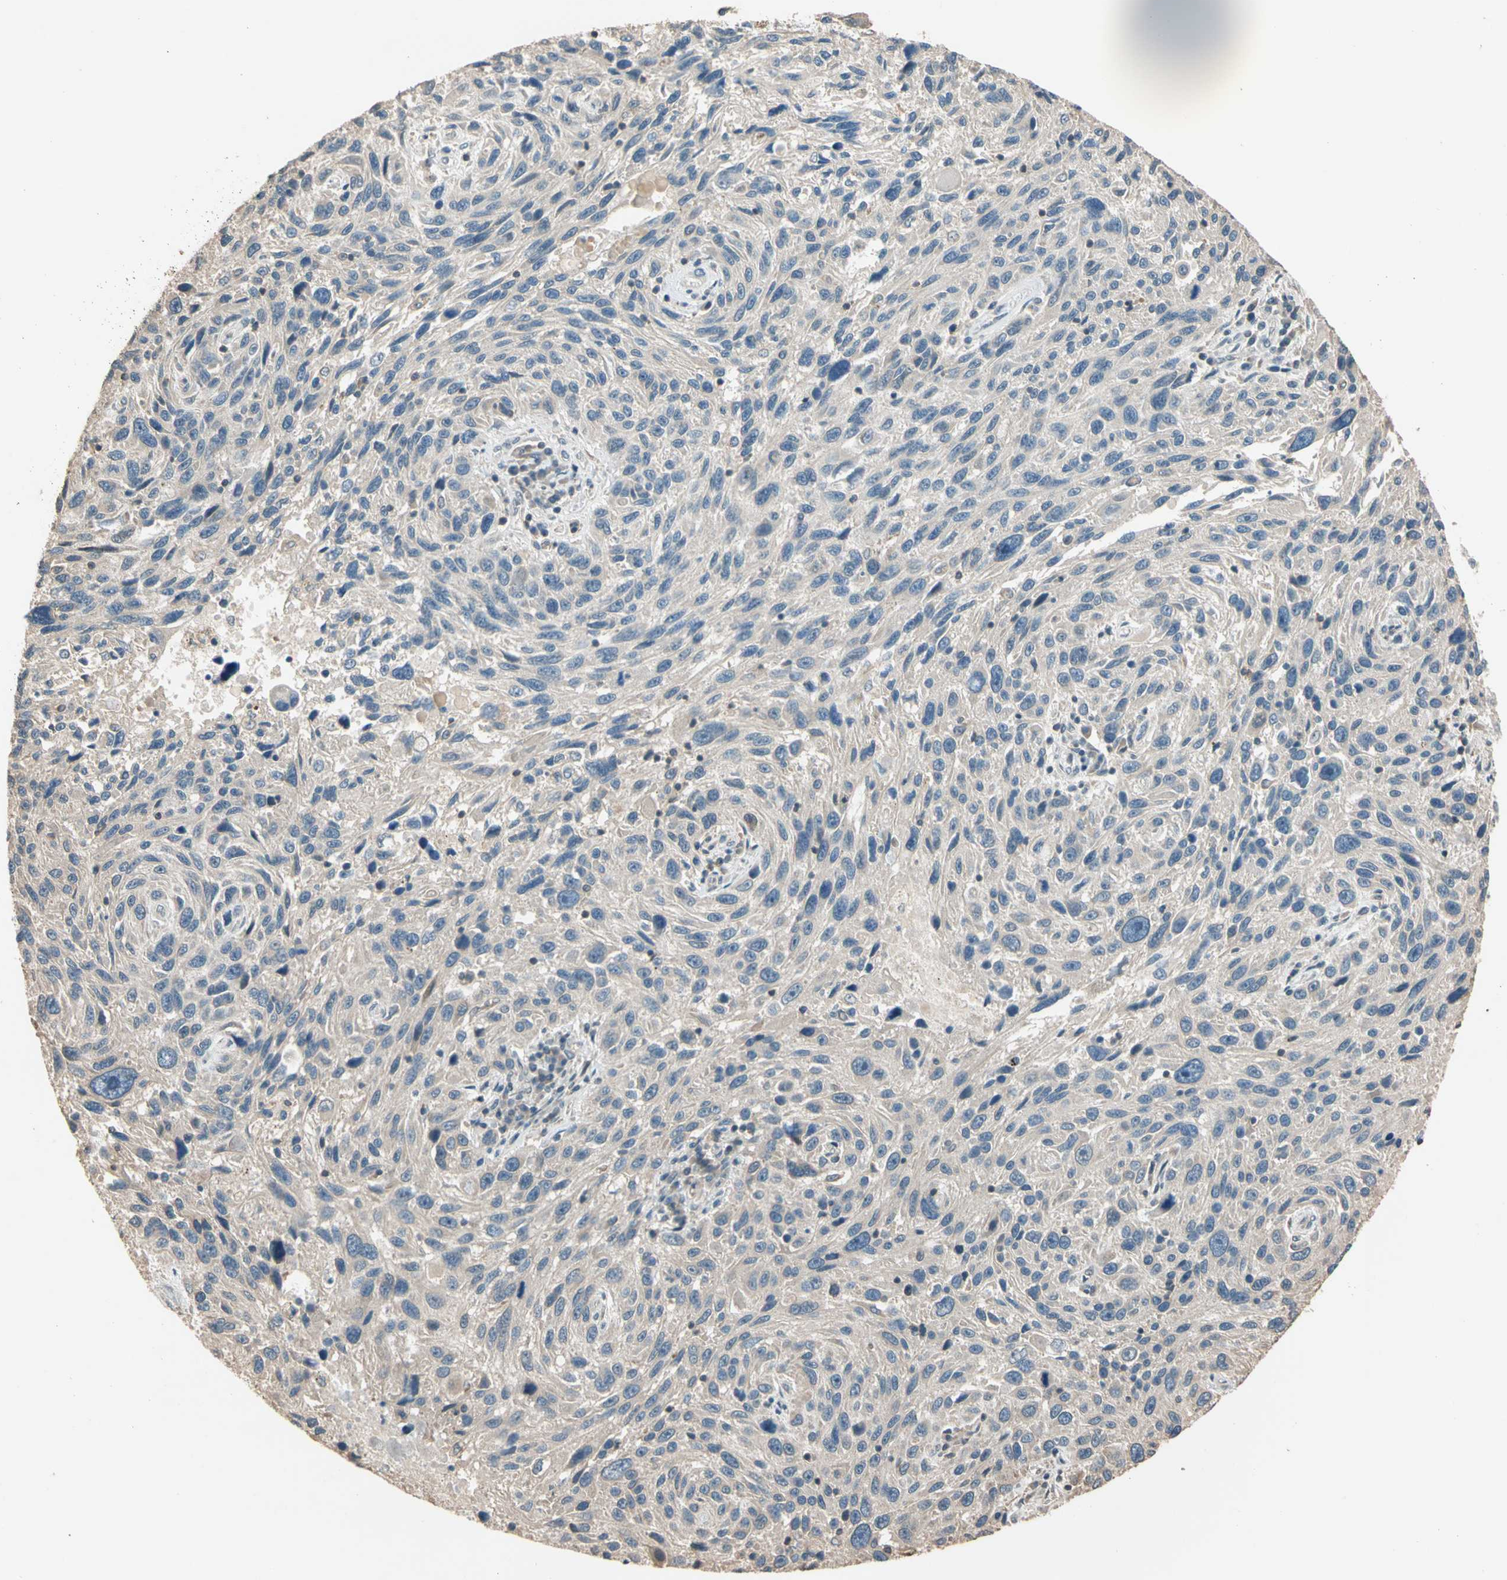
{"staining": {"intensity": "negative", "quantity": "none", "location": "none"}, "tissue": "melanoma", "cell_type": "Tumor cells", "image_type": "cancer", "snomed": [{"axis": "morphology", "description": "Malignant melanoma, NOS"}, {"axis": "topography", "description": "Skin"}], "caption": "DAB immunohistochemical staining of malignant melanoma displays no significant positivity in tumor cells.", "gene": "MAP3K7", "patient": {"sex": "male", "age": 53}}